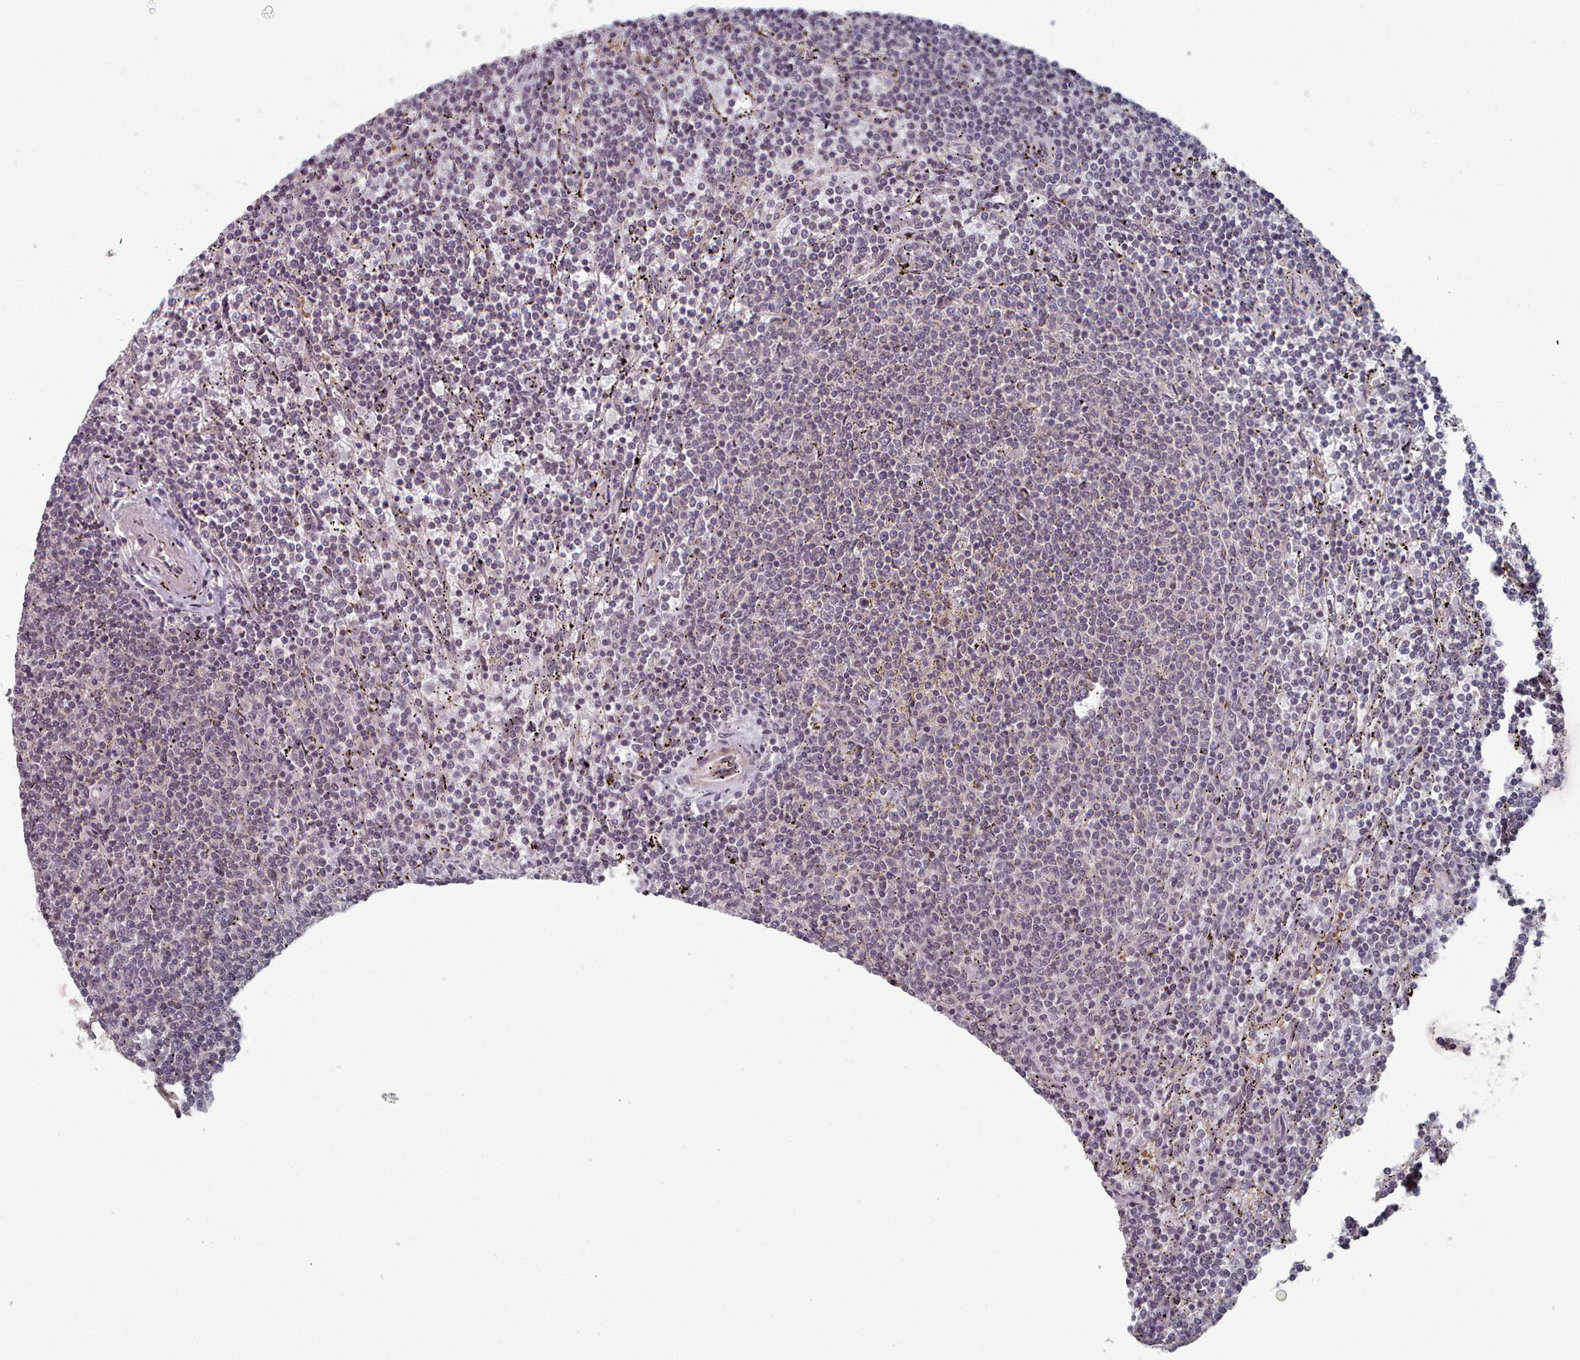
{"staining": {"intensity": "negative", "quantity": "none", "location": "none"}, "tissue": "lymphoma", "cell_type": "Tumor cells", "image_type": "cancer", "snomed": [{"axis": "morphology", "description": "Malignant lymphoma, non-Hodgkin's type, Low grade"}, {"axis": "topography", "description": "Spleen"}], "caption": "The immunohistochemistry (IHC) micrograph has no significant expression in tumor cells of lymphoma tissue.", "gene": "HYAL3", "patient": {"sex": "female", "age": 50}}